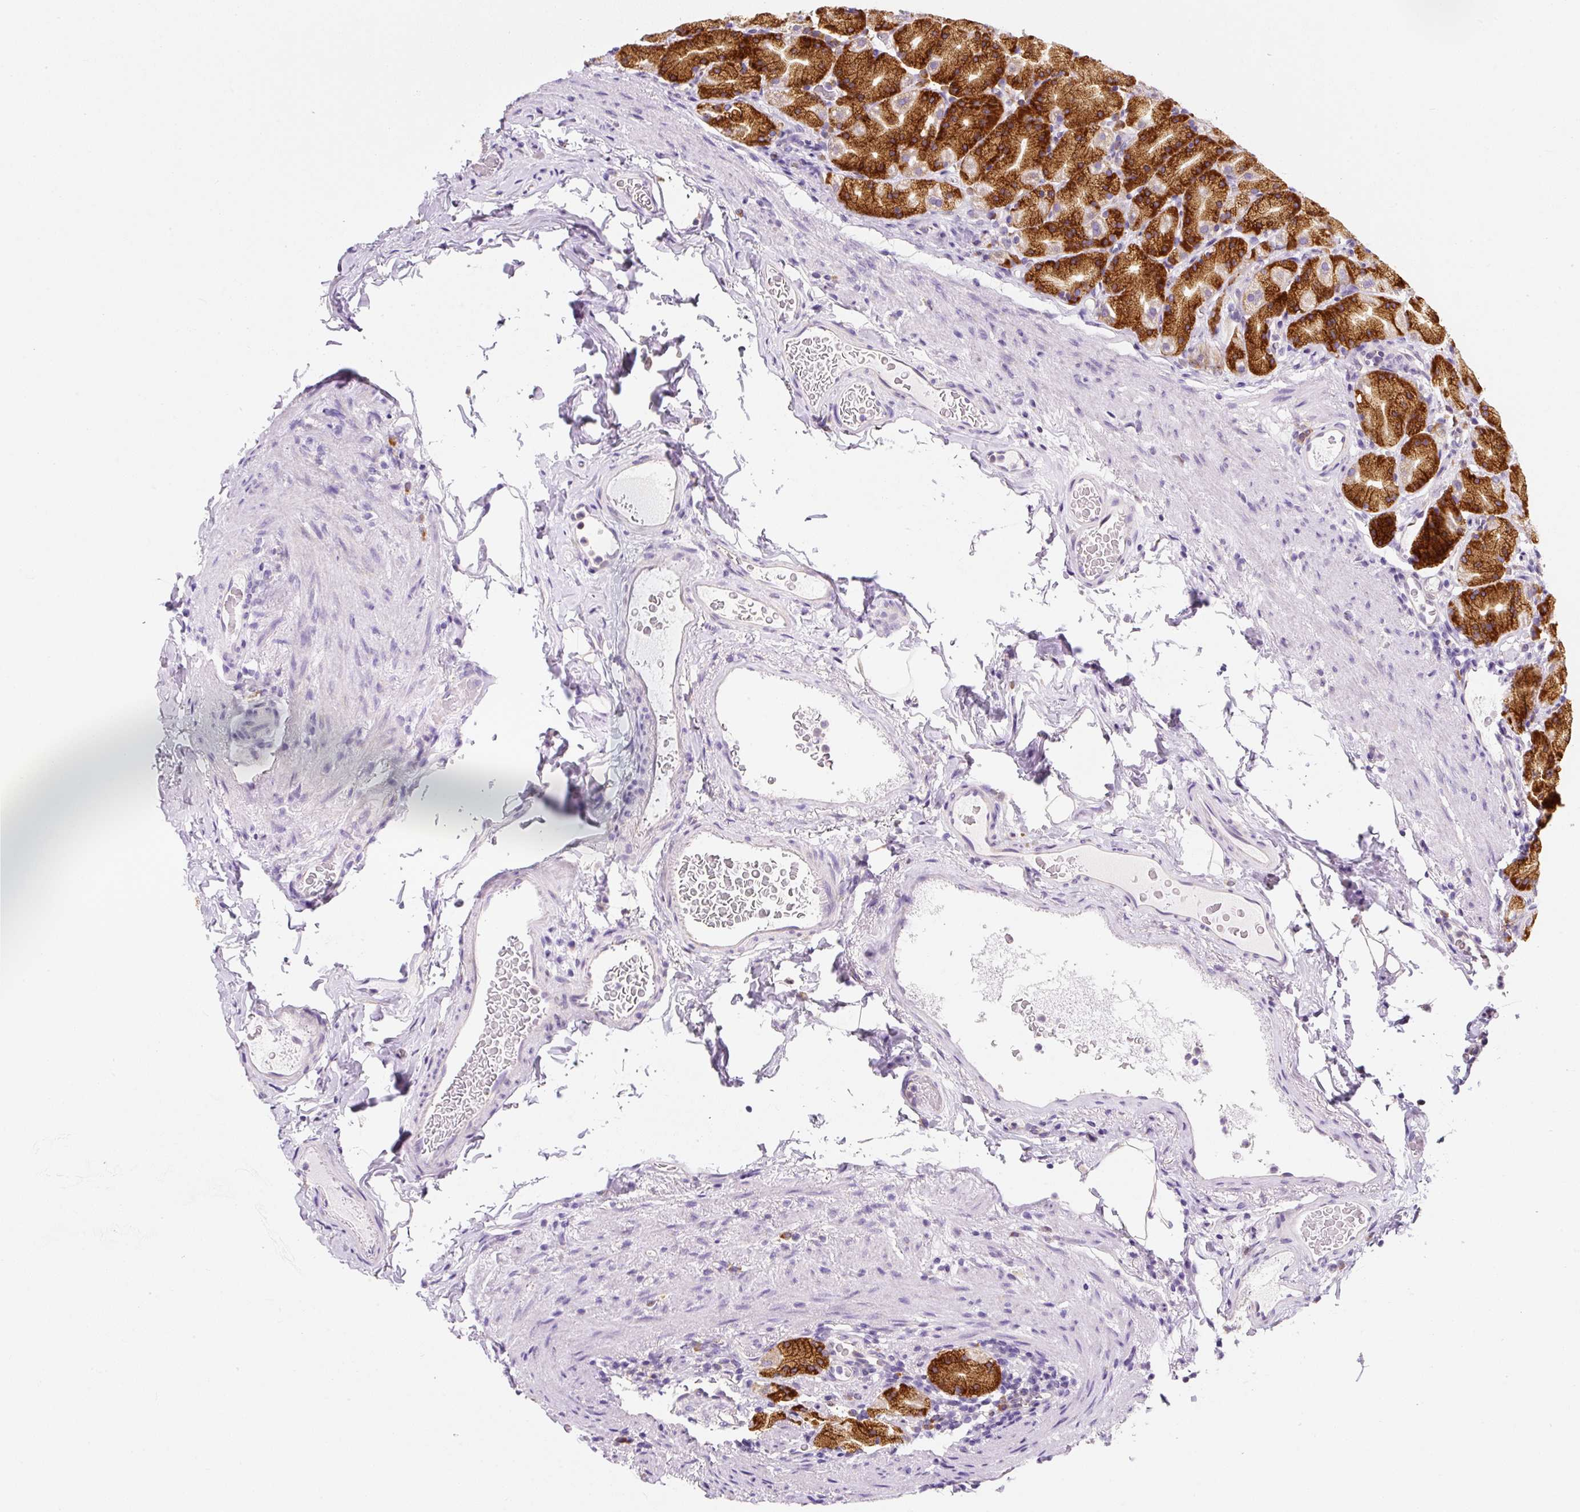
{"staining": {"intensity": "strong", "quantity": ">75%", "location": "cytoplasmic/membranous"}, "tissue": "stomach", "cell_type": "Glandular cells", "image_type": "normal", "snomed": [{"axis": "morphology", "description": "Normal tissue, NOS"}, {"axis": "topography", "description": "Stomach, upper"}, {"axis": "topography", "description": "Stomach"}], "caption": "Stomach stained with DAB (3,3'-diaminobenzidine) immunohistochemistry (IHC) displays high levels of strong cytoplasmic/membranous positivity in about >75% of glandular cells. The staining was performed using DAB to visualize the protein expression in brown, while the nuclei were stained in blue with hematoxylin (Magnification: 20x).", "gene": "DDOST", "patient": {"sex": "male", "age": 68}}